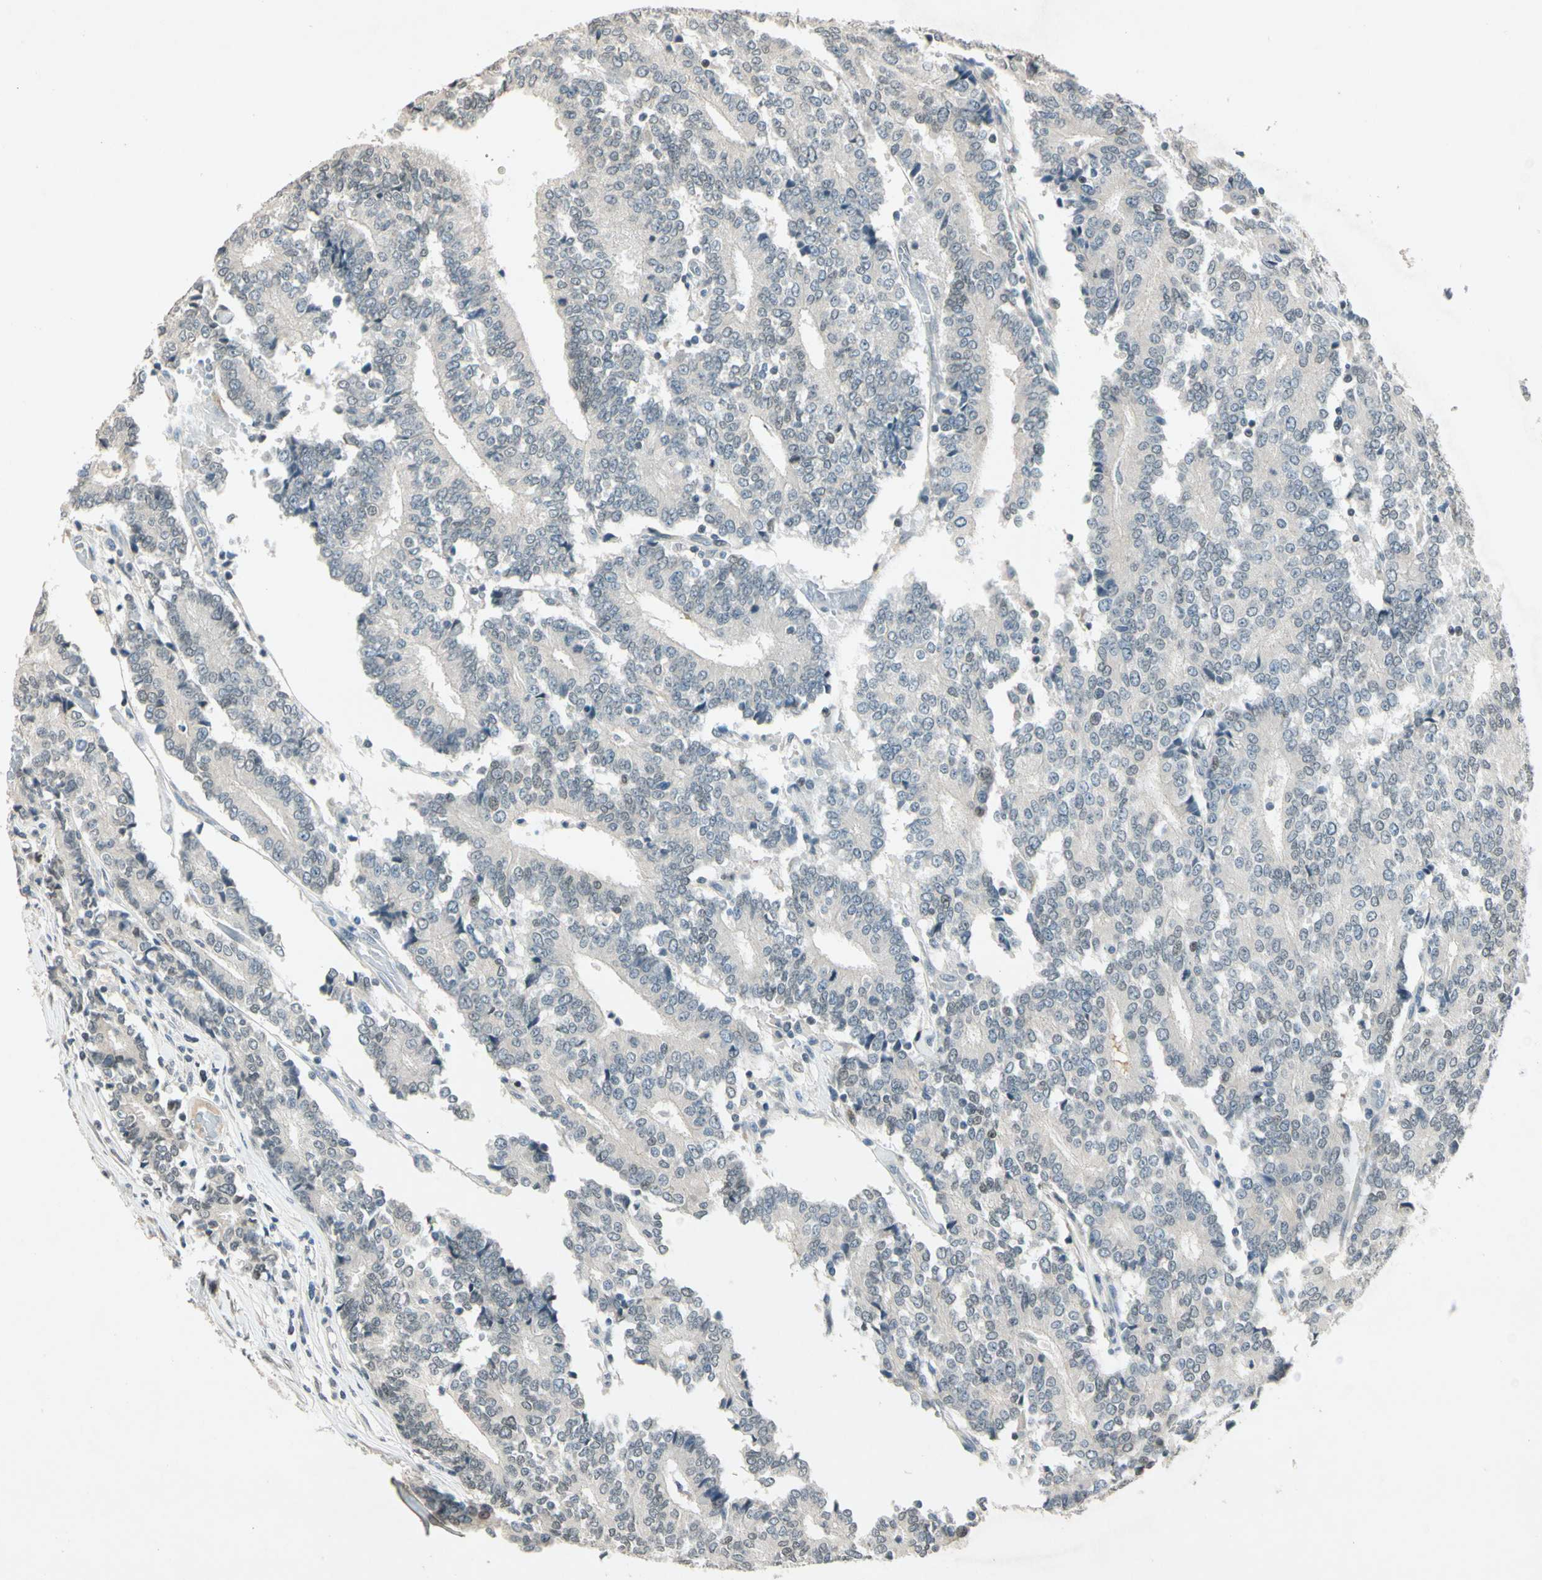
{"staining": {"intensity": "negative", "quantity": "none", "location": "none"}, "tissue": "prostate cancer", "cell_type": "Tumor cells", "image_type": "cancer", "snomed": [{"axis": "morphology", "description": "Adenocarcinoma, High grade"}, {"axis": "topography", "description": "Prostate"}], "caption": "This is a photomicrograph of immunohistochemistry staining of prostate cancer, which shows no staining in tumor cells. (Stains: DAB (3,3'-diaminobenzidine) immunohistochemistry with hematoxylin counter stain, Microscopy: brightfield microscopy at high magnification).", "gene": "ZBTB4", "patient": {"sex": "male", "age": 55}}